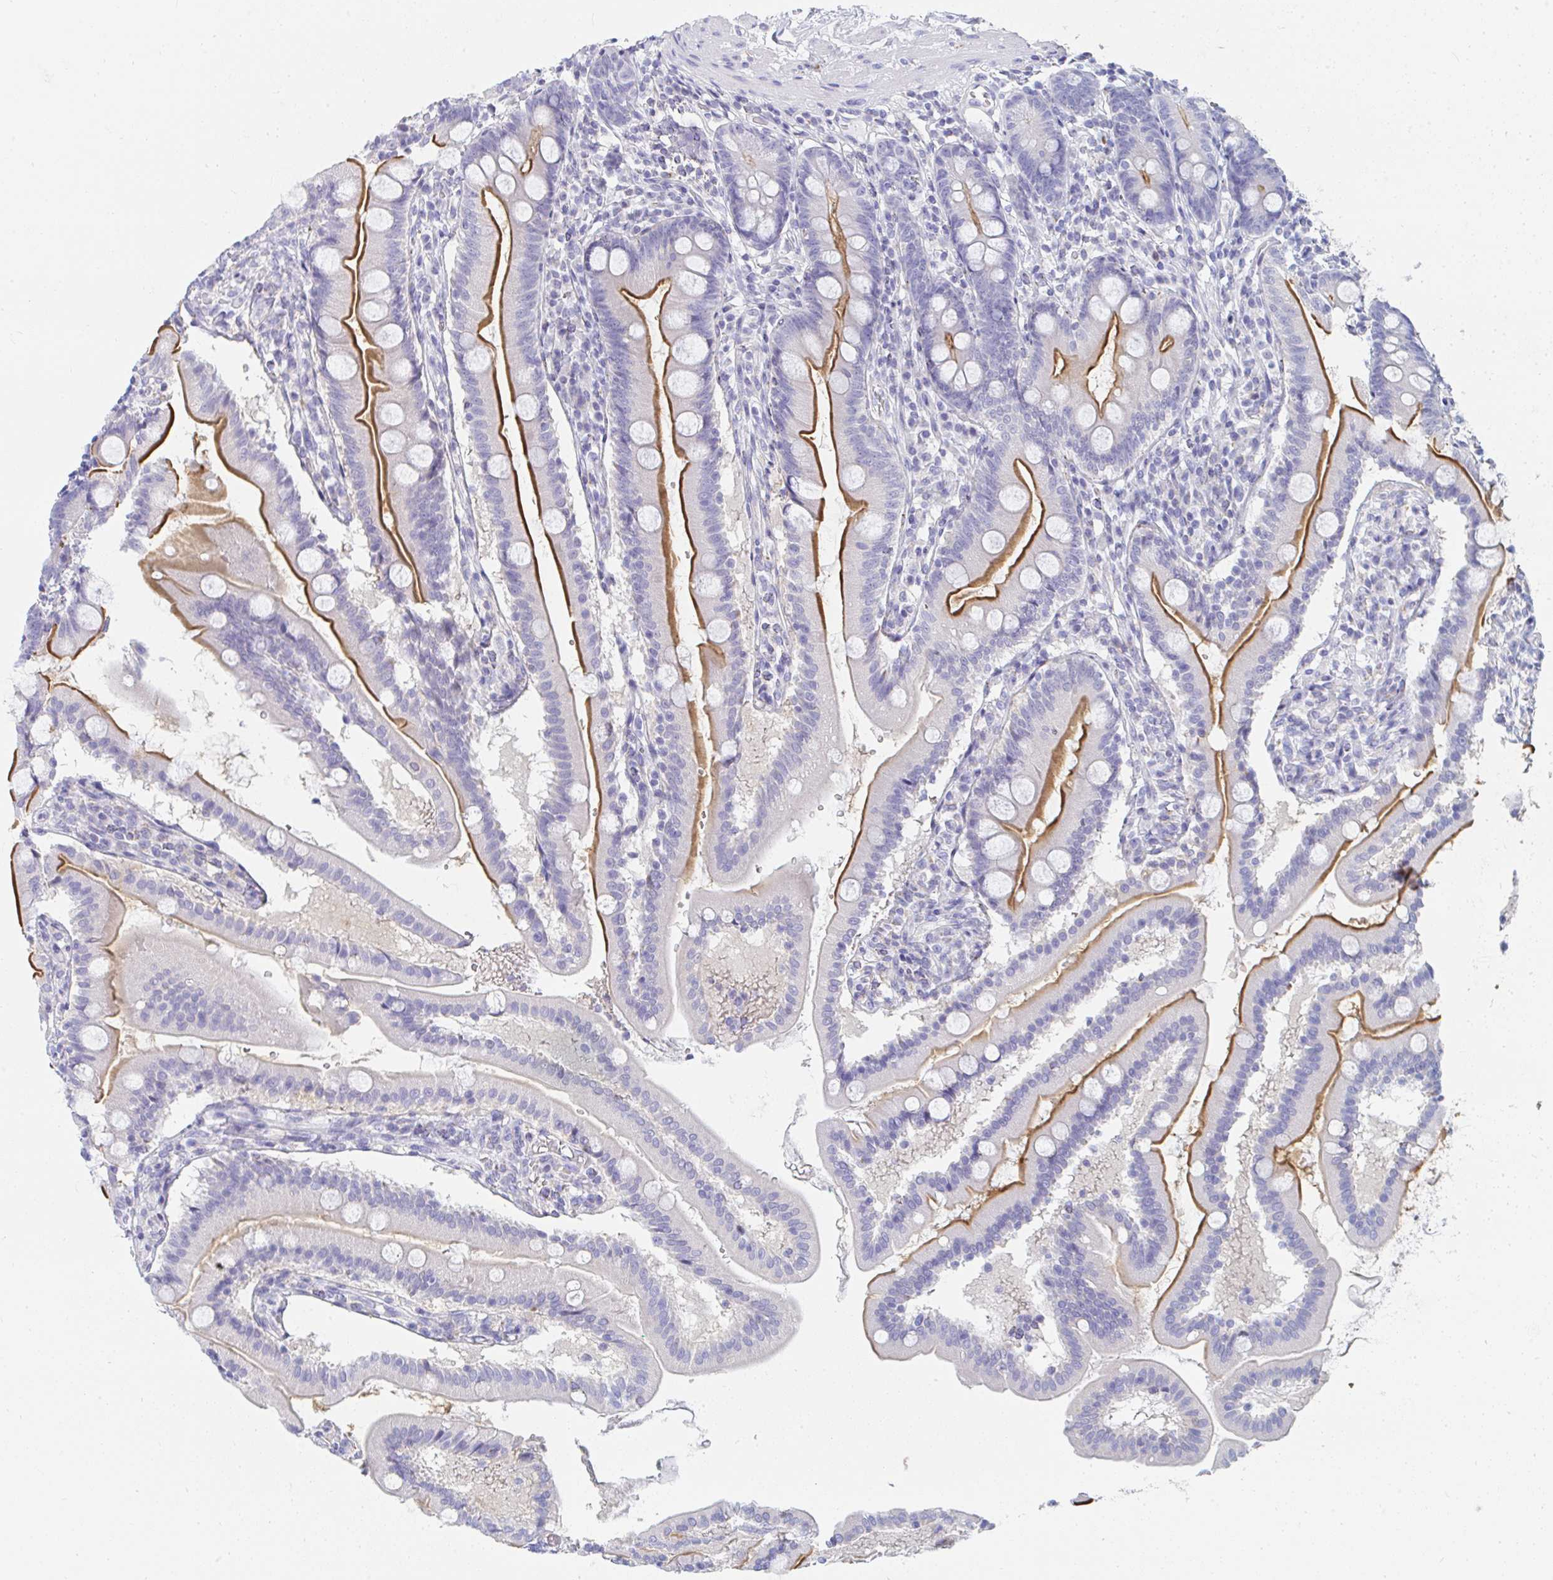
{"staining": {"intensity": "strong", "quantity": "25%-75%", "location": "cytoplasmic/membranous"}, "tissue": "duodenum", "cell_type": "Glandular cells", "image_type": "normal", "snomed": [{"axis": "morphology", "description": "Normal tissue, NOS"}, {"axis": "topography", "description": "Duodenum"}], "caption": "Protein staining of normal duodenum reveals strong cytoplasmic/membranous staining in approximately 25%-75% of glandular cells.", "gene": "MGAM2", "patient": {"sex": "female", "age": 67}}